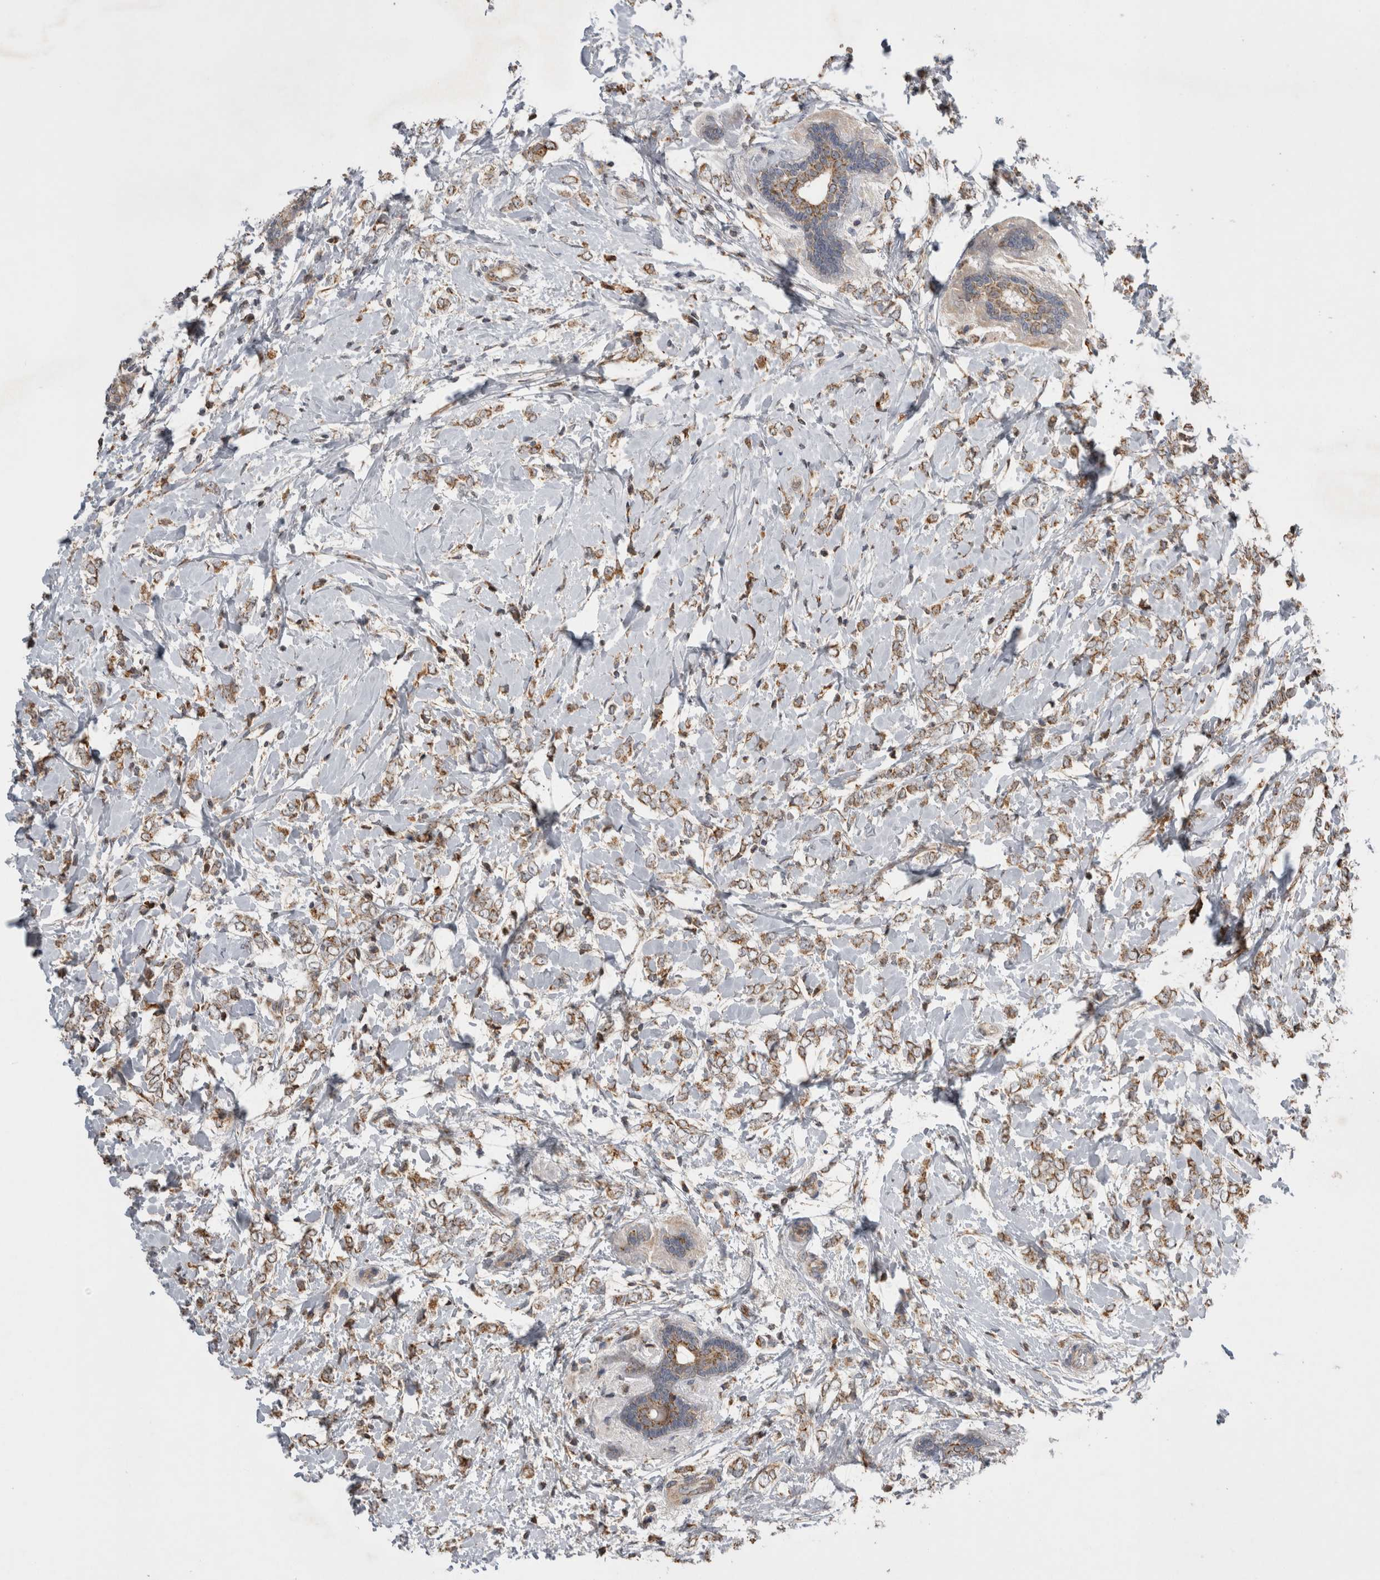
{"staining": {"intensity": "moderate", "quantity": ">75%", "location": "cytoplasmic/membranous"}, "tissue": "breast cancer", "cell_type": "Tumor cells", "image_type": "cancer", "snomed": [{"axis": "morphology", "description": "Normal tissue, NOS"}, {"axis": "morphology", "description": "Lobular carcinoma"}, {"axis": "topography", "description": "Breast"}], "caption": "Immunohistochemistry staining of breast cancer, which displays medium levels of moderate cytoplasmic/membranous positivity in approximately >75% of tumor cells indicating moderate cytoplasmic/membranous protein positivity. The staining was performed using DAB (3,3'-diaminobenzidine) (brown) for protein detection and nuclei were counterstained in hematoxylin (blue).", "gene": "KCNIP1", "patient": {"sex": "female", "age": 47}}